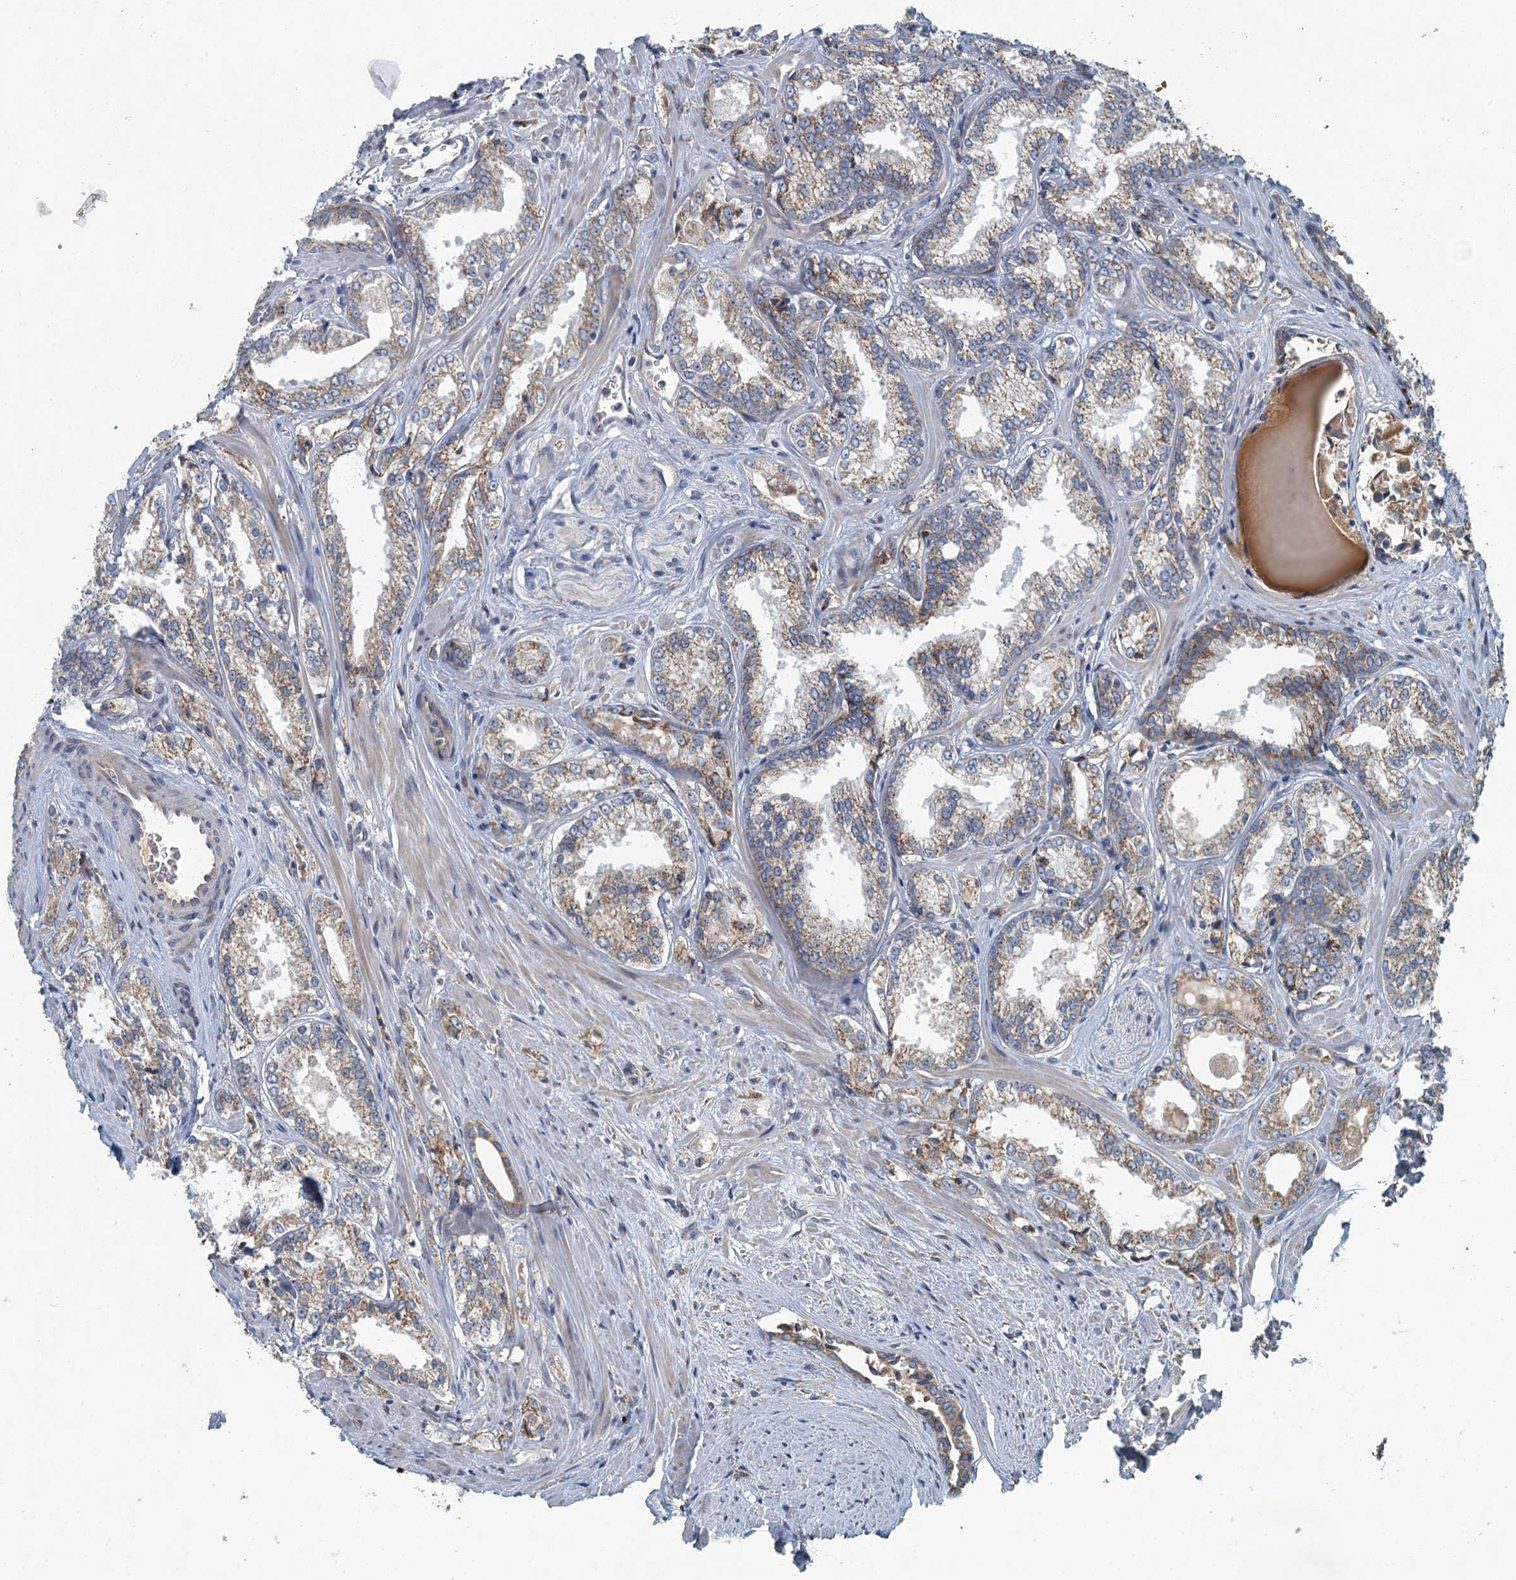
{"staining": {"intensity": "weak", "quantity": "25%-75%", "location": "cytoplasmic/membranous"}, "tissue": "prostate cancer", "cell_type": "Tumor cells", "image_type": "cancer", "snomed": [{"axis": "morphology", "description": "Adenocarcinoma, Low grade"}, {"axis": "topography", "description": "Prostate"}], "caption": "High-magnification brightfield microscopy of prostate cancer (low-grade adenocarcinoma) stained with DAB (brown) and counterstained with hematoxylin (blue). tumor cells exhibit weak cytoplasmic/membranous positivity is present in approximately25%-75% of cells.", "gene": "SPDYC", "patient": {"sex": "male", "age": 47}}